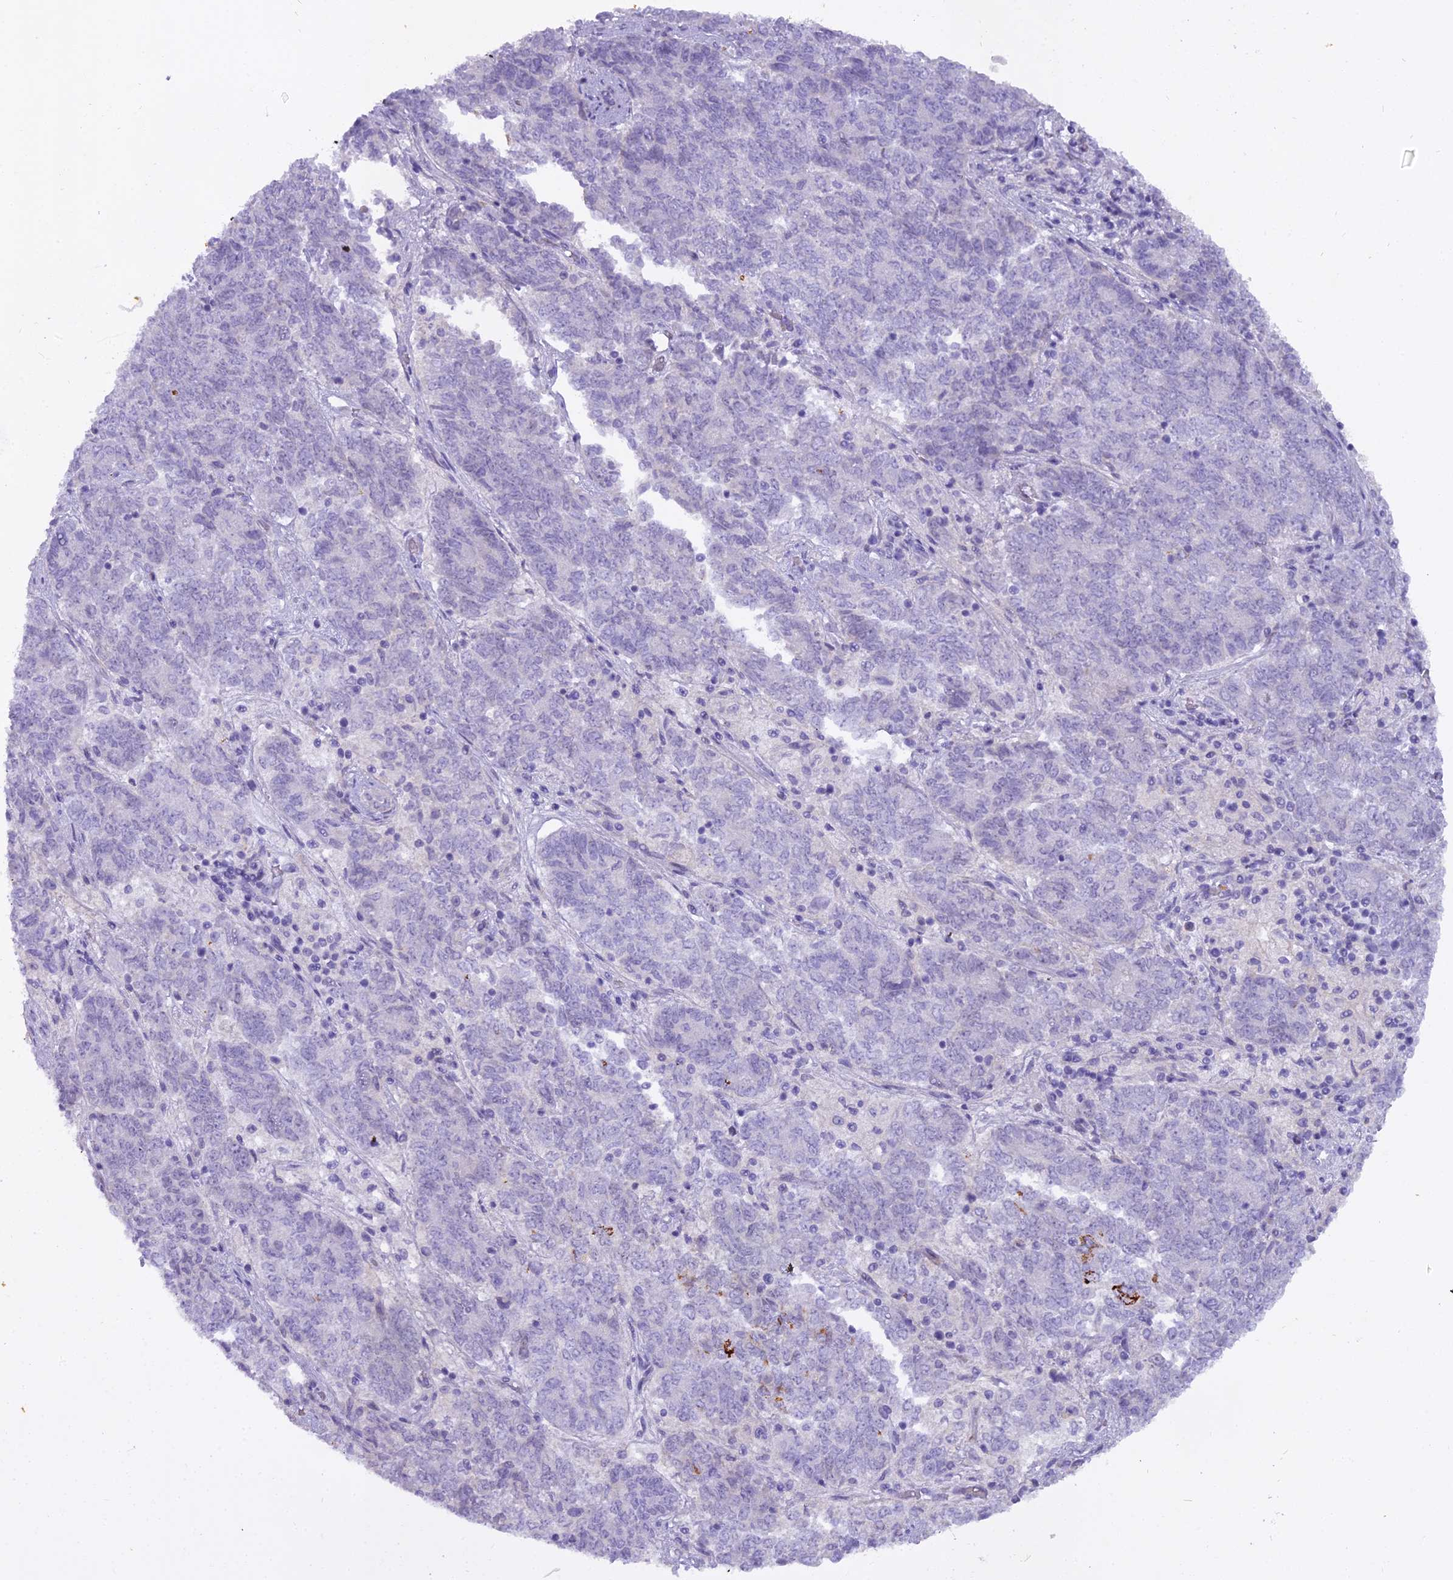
{"staining": {"intensity": "negative", "quantity": "none", "location": "none"}, "tissue": "endometrial cancer", "cell_type": "Tumor cells", "image_type": "cancer", "snomed": [{"axis": "morphology", "description": "Adenocarcinoma, NOS"}, {"axis": "topography", "description": "Endometrium"}], "caption": "This is an immunohistochemistry (IHC) micrograph of endometrial cancer (adenocarcinoma). There is no staining in tumor cells.", "gene": "OSTN", "patient": {"sex": "female", "age": 80}}